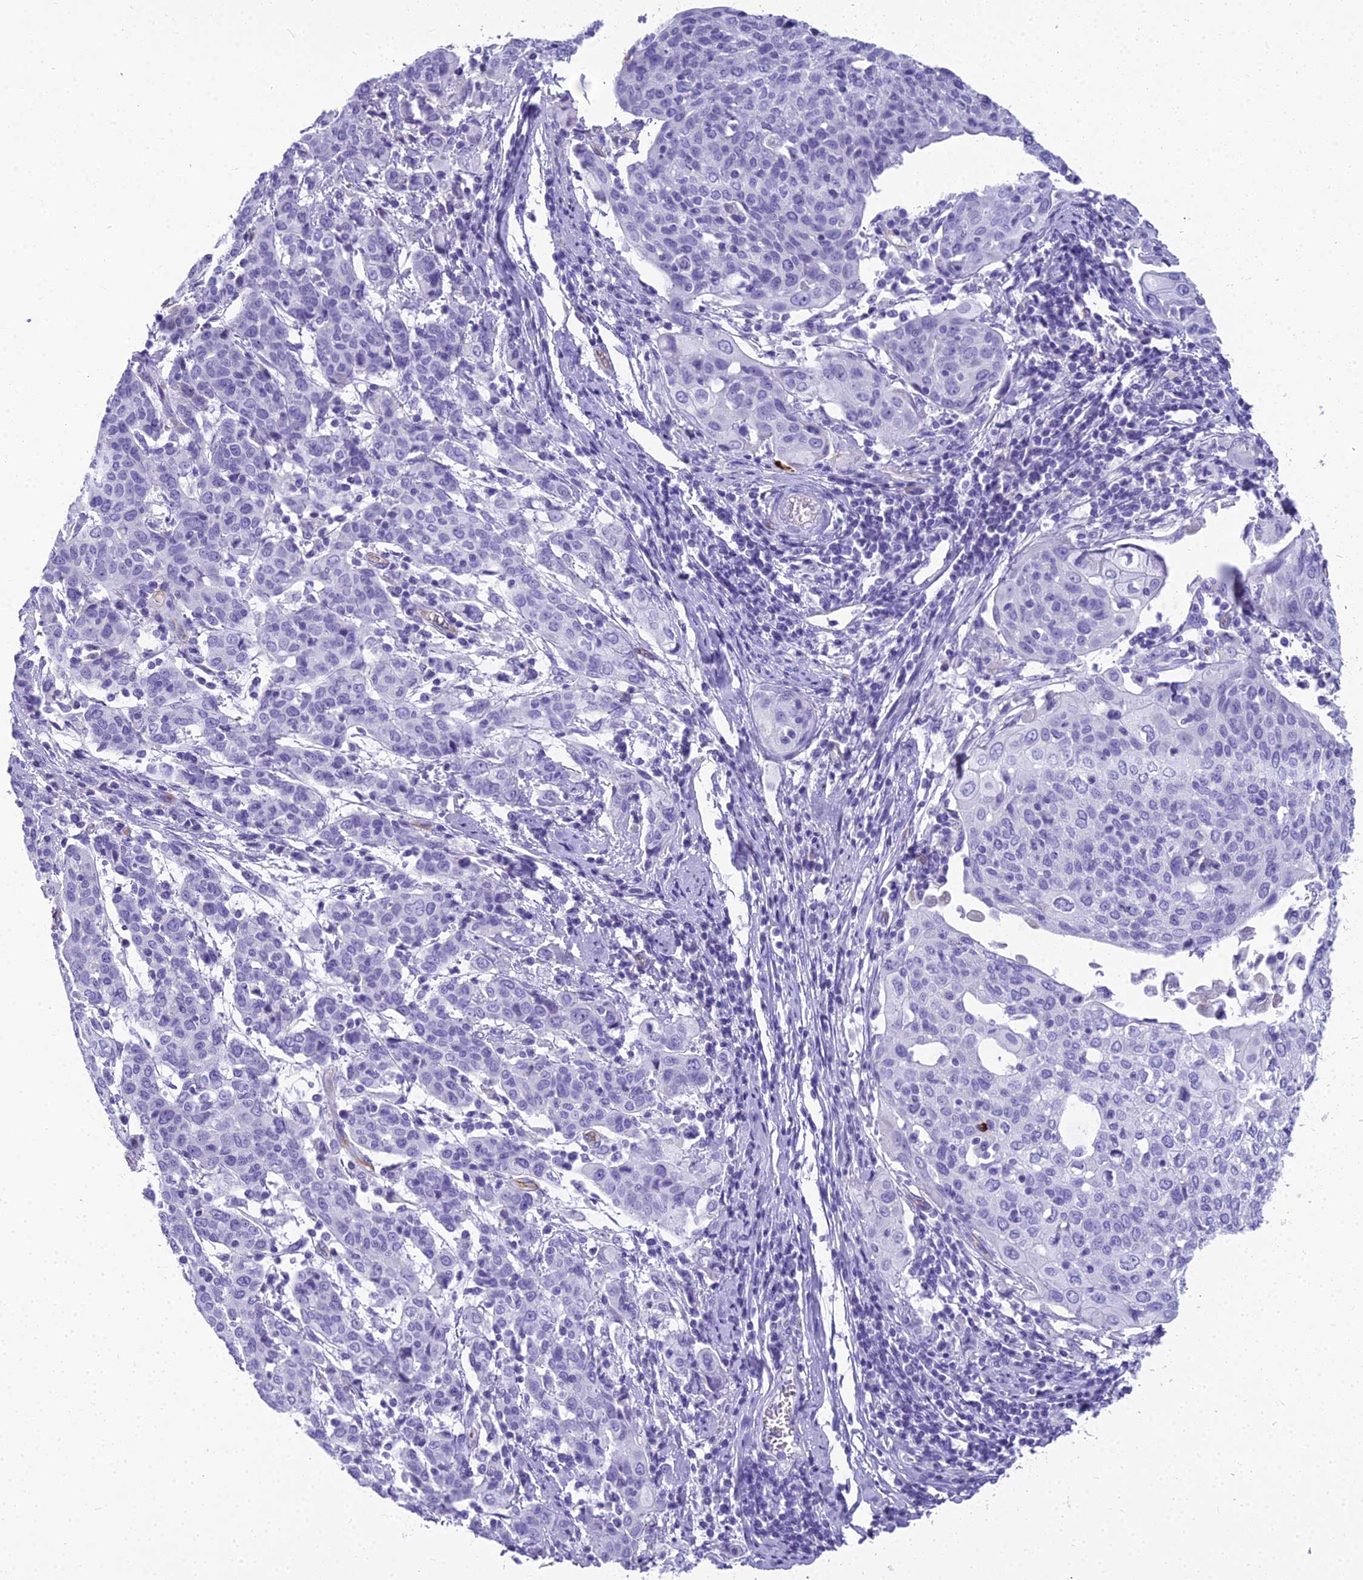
{"staining": {"intensity": "negative", "quantity": "none", "location": "none"}, "tissue": "cervical cancer", "cell_type": "Tumor cells", "image_type": "cancer", "snomed": [{"axis": "morphology", "description": "Squamous cell carcinoma, NOS"}, {"axis": "topography", "description": "Cervix"}], "caption": "DAB immunohistochemical staining of human squamous cell carcinoma (cervical) shows no significant positivity in tumor cells.", "gene": "NINJ1", "patient": {"sex": "female", "age": 67}}